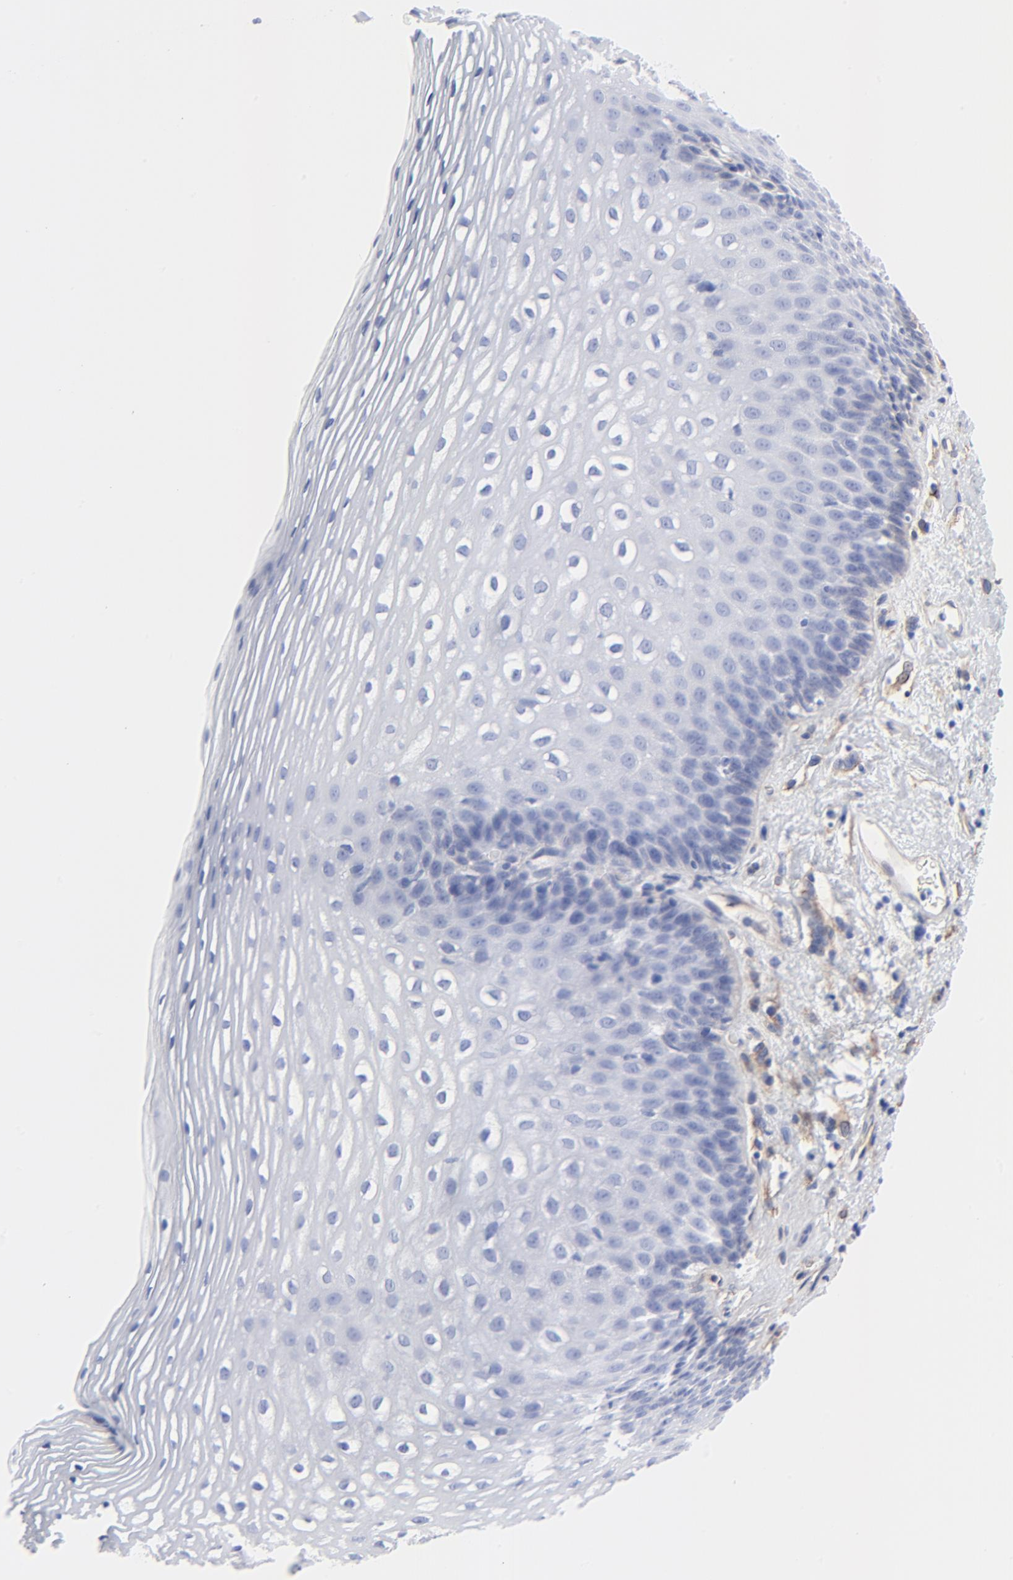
{"staining": {"intensity": "negative", "quantity": "none", "location": "none"}, "tissue": "esophagus", "cell_type": "Squamous epithelial cells", "image_type": "normal", "snomed": [{"axis": "morphology", "description": "Normal tissue, NOS"}, {"axis": "topography", "description": "Esophagus"}], "caption": "DAB (3,3'-diaminobenzidine) immunohistochemical staining of unremarkable human esophagus displays no significant positivity in squamous epithelial cells.", "gene": "CAV1", "patient": {"sex": "female", "age": 70}}